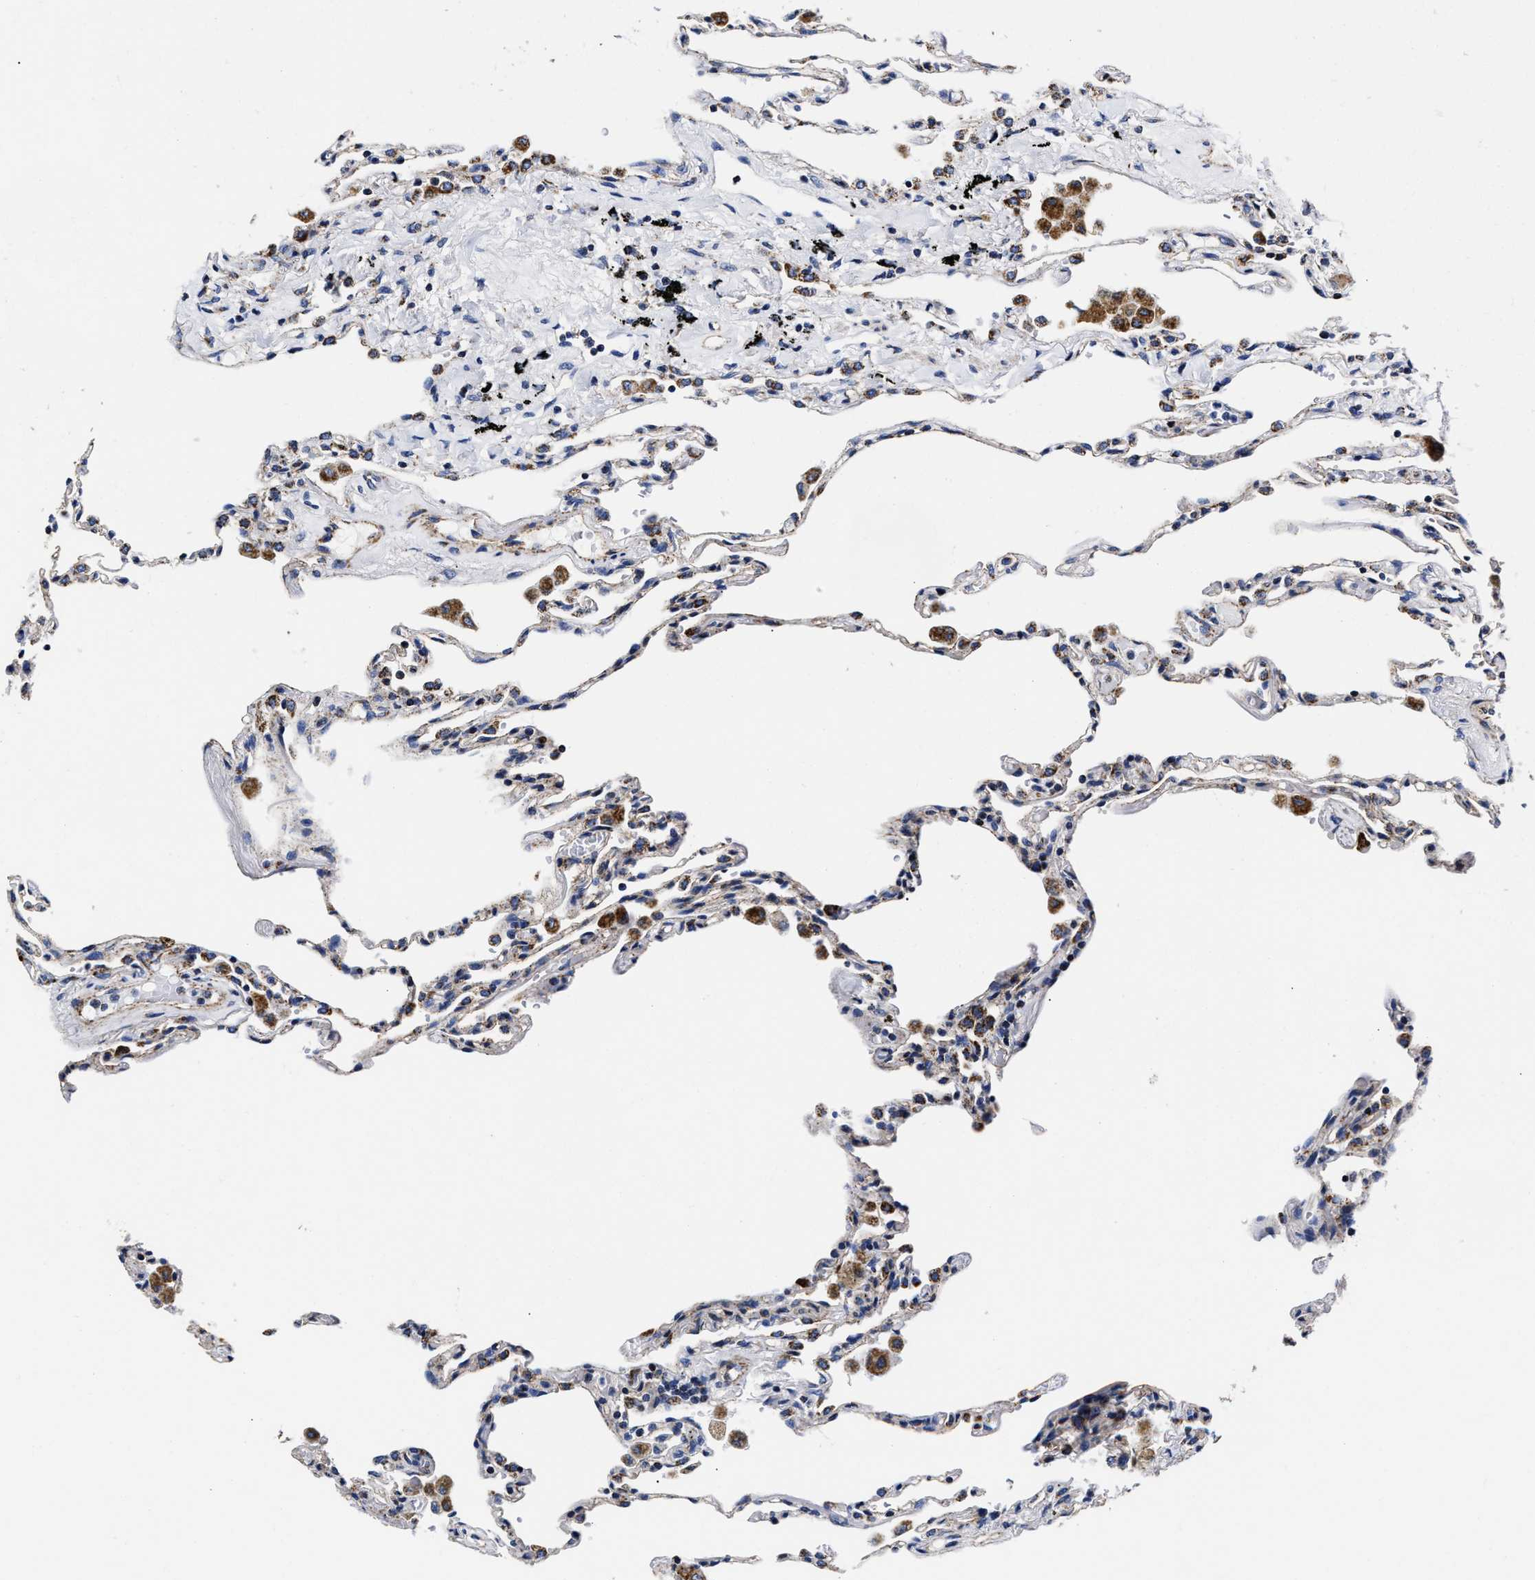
{"staining": {"intensity": "weak", "quantity": "<25%", "location": "cytoplasmic/membranous"}, "tissue": "lung", "cell_type": "Alveolar cells", "image_type": "normal", "snomed": [{"axis": "morphology", "description": "Normal tissue, NOS"}, {"axis": "topography", "description": "Lung"}], "caption": "DAB immunohistochemical staining of benign lung reveals no significant positivity in alveolar cells. Brightfield microscopy of IHC stained with DAB (3,3'-diaminobenzidine) (brown) and hematoxylin (blue), captured at high magnification.", "gene": "HINT2", "patient": {"sex": "male", "age": 59}}